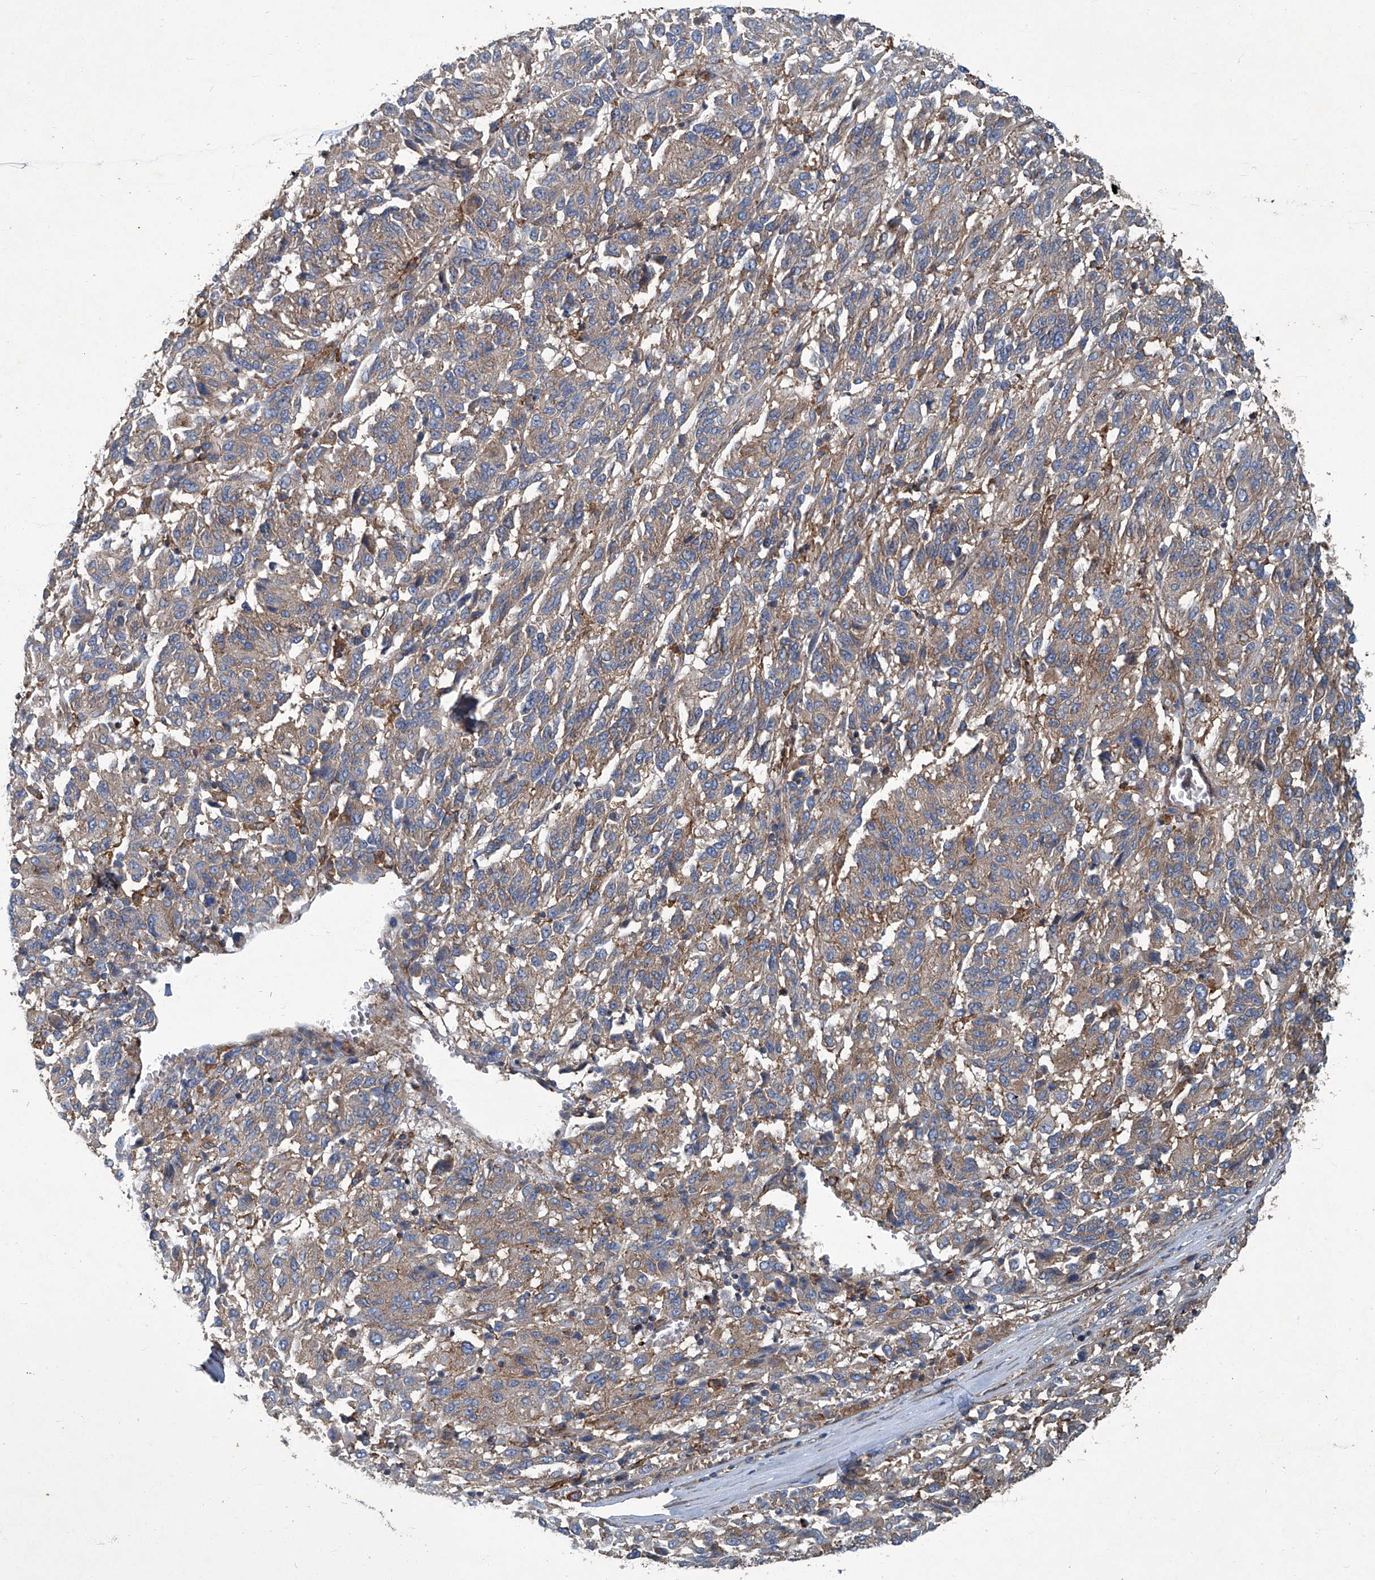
{"staining": {"intensity": "weak", "quantity": "<25%", "location": "cytoplasmic/membranous"}, "tissue": "melanoma", "cell_type": "Tumor cells", "image_type": "cancer", "snomed": [{"axis": "morphology", "description": "Malignant melanoma, Metastatic site"}, {"axis": "topography", "description": "Lung"}], "caption": "This is an immunohistochemistry image of melanoma. There is no positivity in tumor cells.", "gene": "PIGH", "patient": {"sex": "male", "age": 64}}